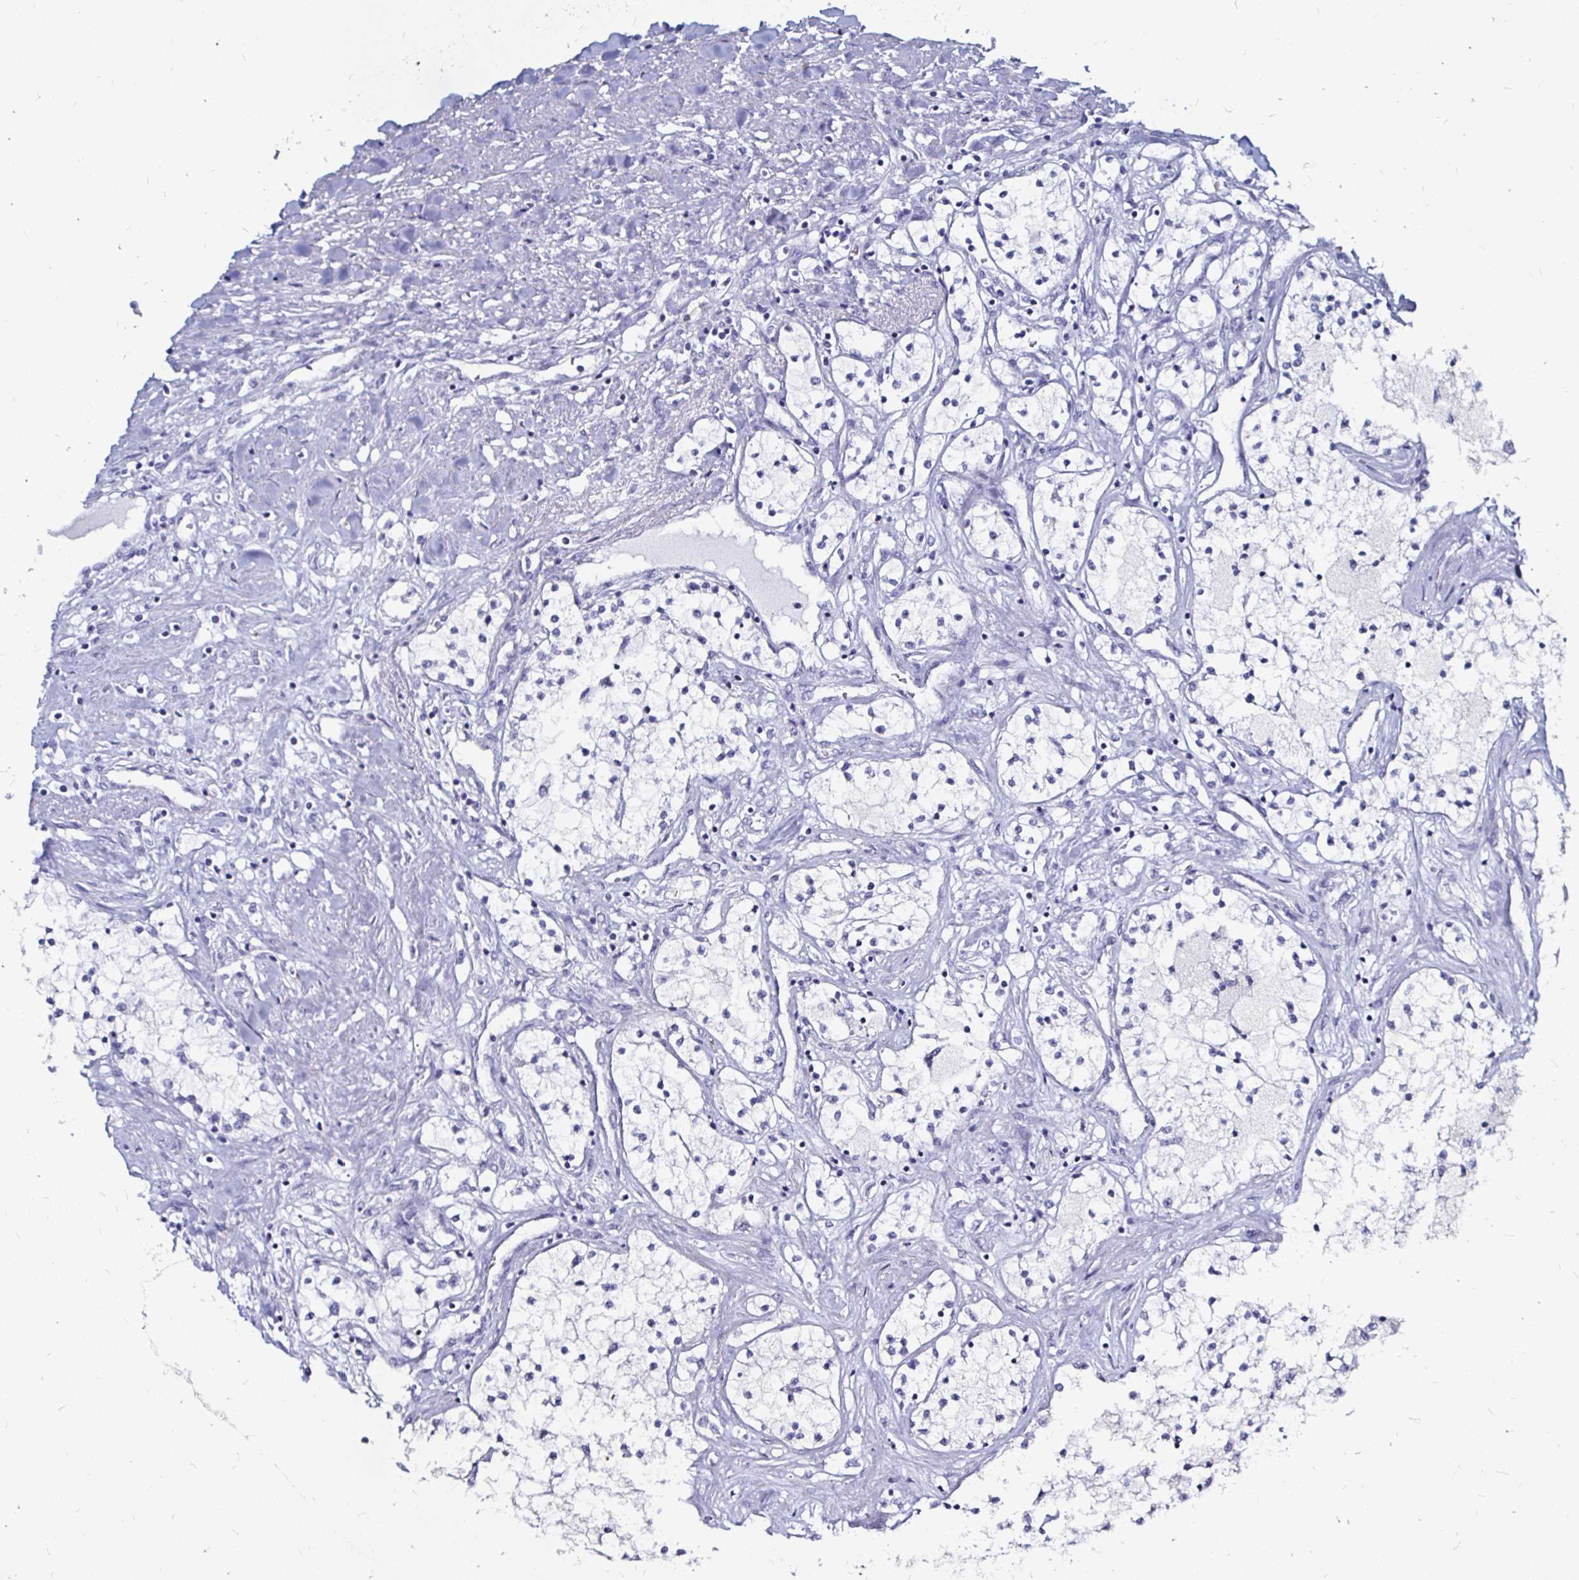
{"staining": {"intensity": "negative", "quantity": "none", "location": "none"}, "tissue": "renal cancer", "cell_type": "Tumor cells", "image_type": "cancer", "snomed": [{"axis": "morphology", "description": "Adenocarcinoma, NOS"}, {"axis": "topography", "description": "Kidney"}], "caption": "The histopathology image shows no significant positivity in tumor cells of renal cancer.", "gene": "LUZP4", "patient": {"sex": "male", "age": 68}}